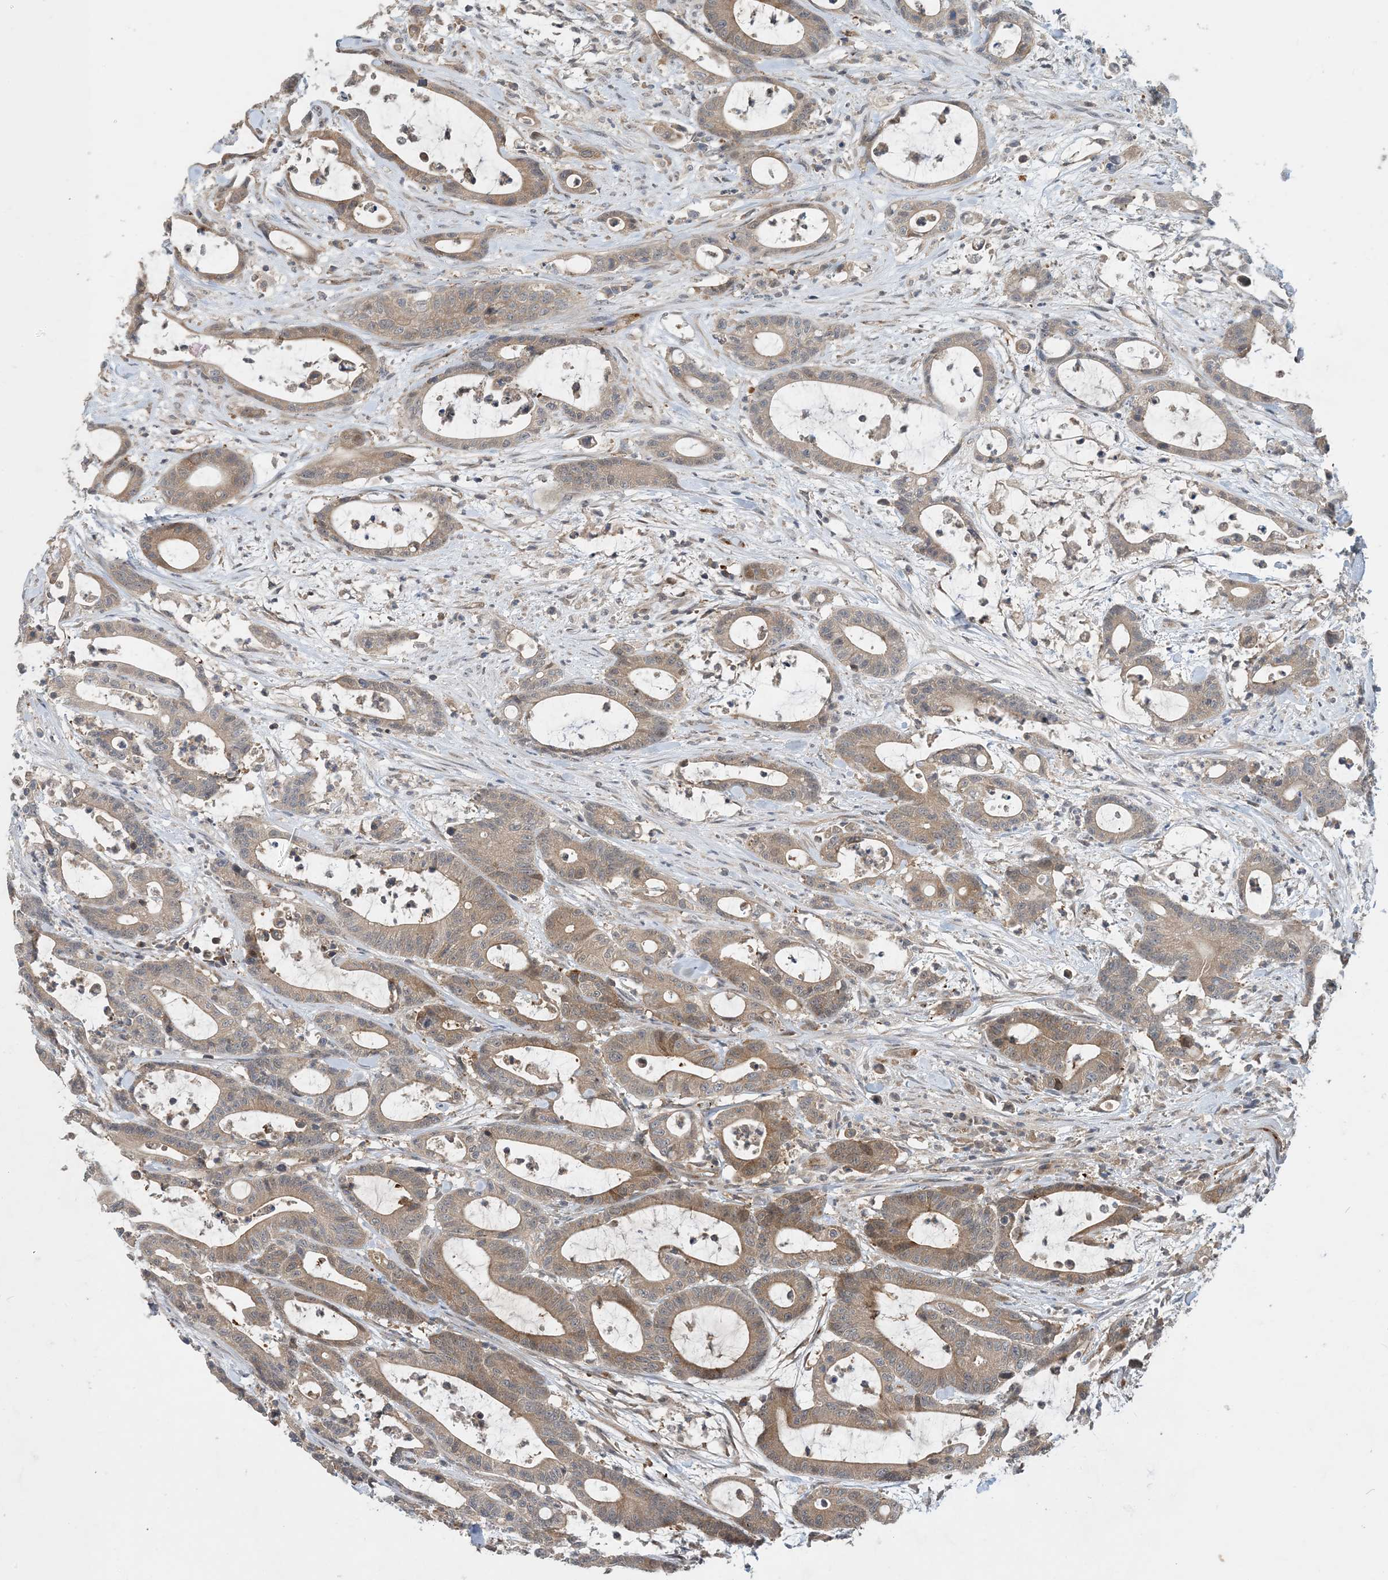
{"staining": {"intensity": "moderate", "quantity": ">75%", "location": "cytoplasmic/membranous"}, "tissue": "colorectal cancer", "cell_type": "Tumor cells", "image_type": "cancer", "snomed": [{"axis": "morphology", "description": "Adenocarcinoma, NOS"}, {"axis": "topography", "description": "Colon"}], "caption": "IHC micrograph of colorectal cancer (adenocarcinoma) stained for a protein (brown), which displays medium levels of moderate cytoplasmic/membranous expression in approximately >75% of tumor cells.", "gene": "TINAG", "patient": {"sex": "female", "age": 84}}